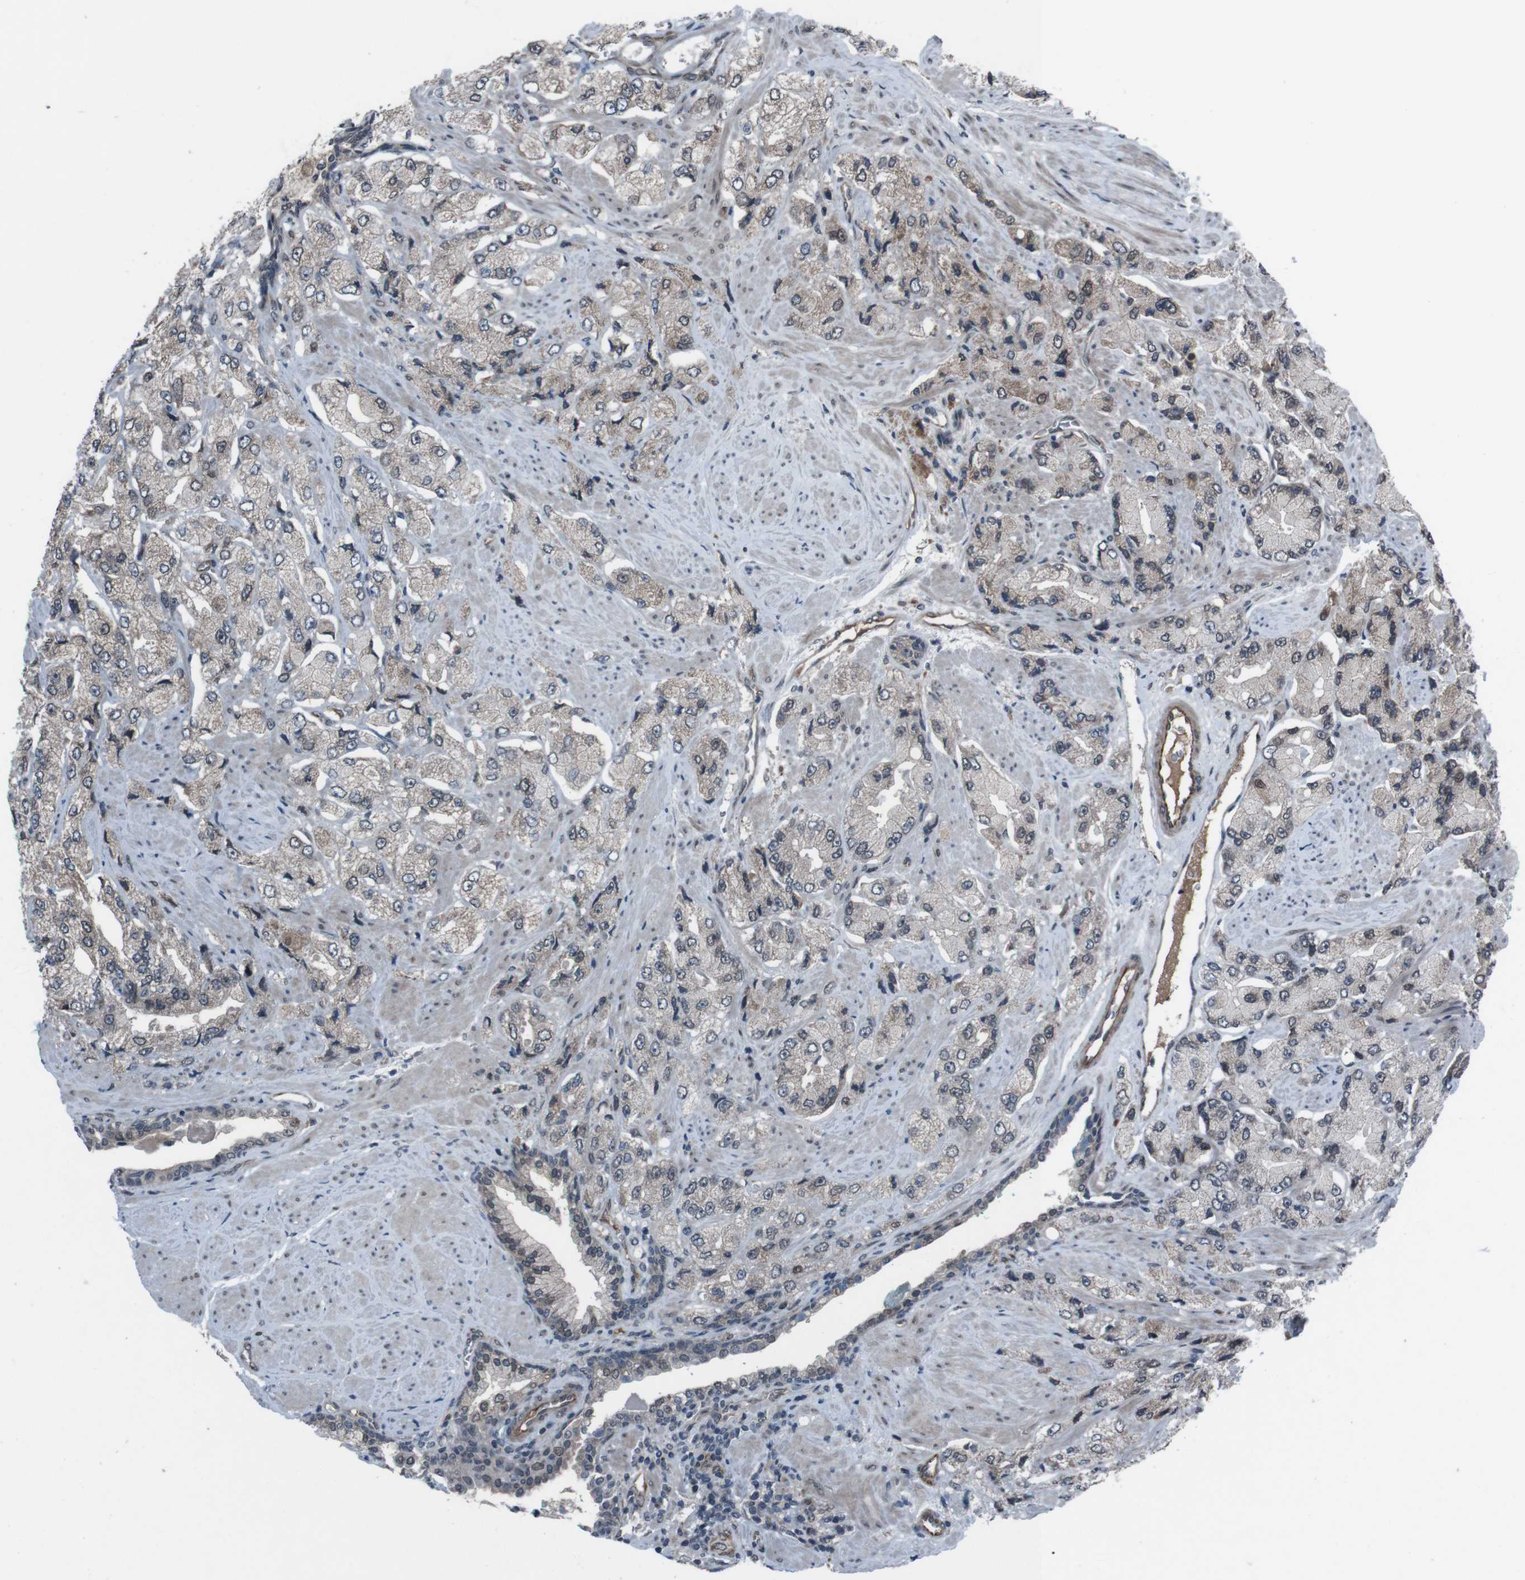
{"staining": {"intensity": "weak", "quantity": "<25%", "location": "cytoplasmic/membranous,nuclear"}, "tissue": "prostate cancer", "cell_type": "Tumor cells", "image_type": "cancer", "snomed": [{"axis": "morphology", "description": "Adenocarcinoma, High grade"}, {"axis": "topography", "description": "Prostate"}], "caption": "Immunohistochemistry (IHC) image of neoplastic tissue: human high-grade adenocarcinoma (prostate) stained with DAB (3,3'-diaminobenzidine) demonstrates no significant protein staining in tumor cells. (DAB (3,3'-diaminobenzidine) immunohistochemistry with hematoxylin counter stain).", "gene": "SS18L1", "patient": {"sex": "male", "age": 58}}